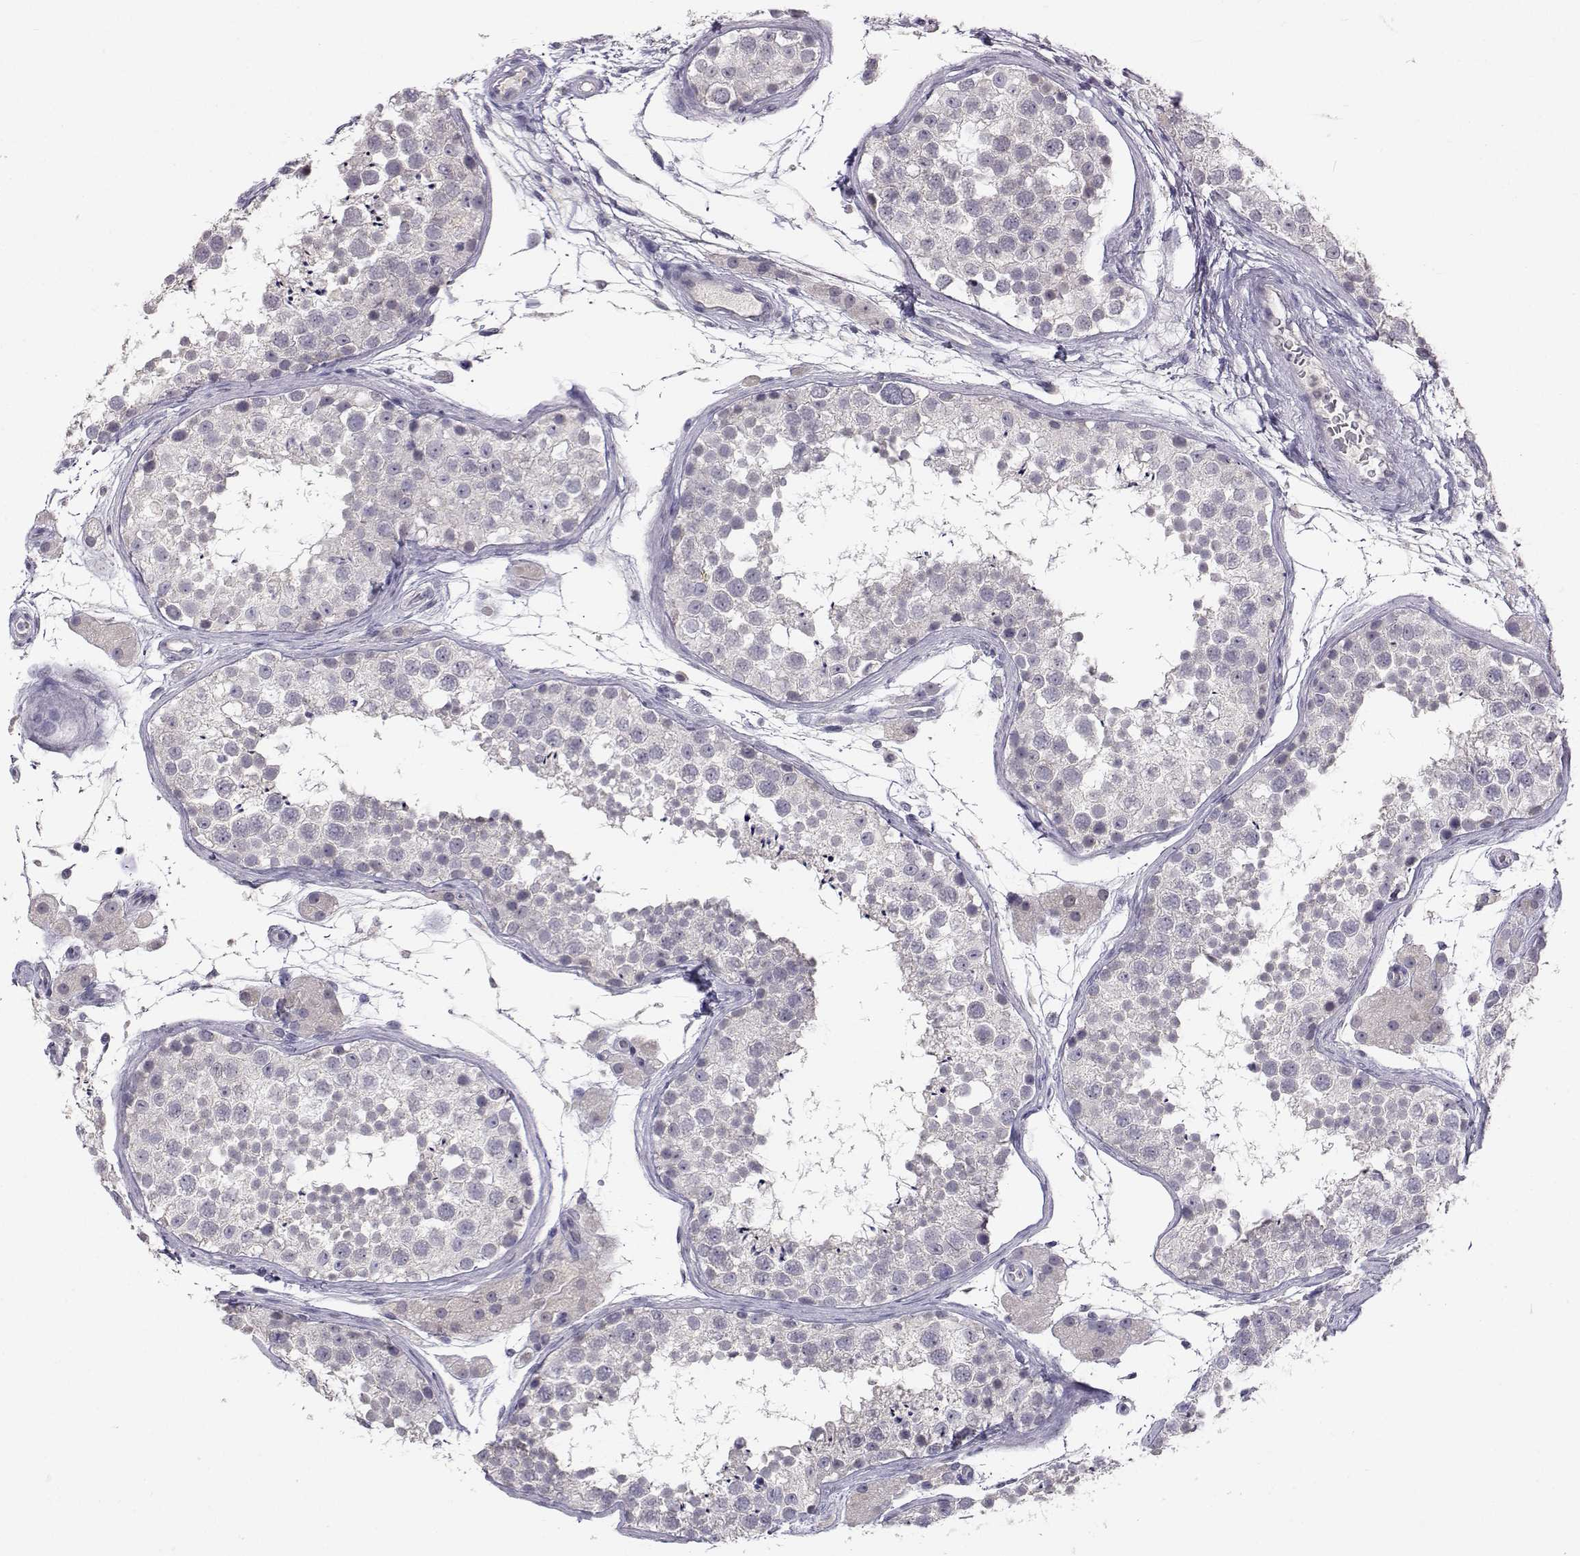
{"staining": {"intensity": "negative", "quantity": "none", "location": "none"}, "tissue": "testis", "cell_type": "Cells in seminiferous ducts", "image_type": "normal", "snomed": [{"axis": "morphology", "description": "Normal tissue, NOS"}, {"axis": "topography", "description": "Testis"}], "caption": "This histopathology image is of normal testis stained with IHC to label a protein in brown with the nuclei are counter-stained blue. There is no positivity in cells in seminiferous ducts. The staining is performed using DAB (3,3'-diaminobenzidine) brown chromogen with nuclei counter-stained in using hematoxylin.", "gene": "SLC6A3", "patient": {"sex": "male", "age": 41}}